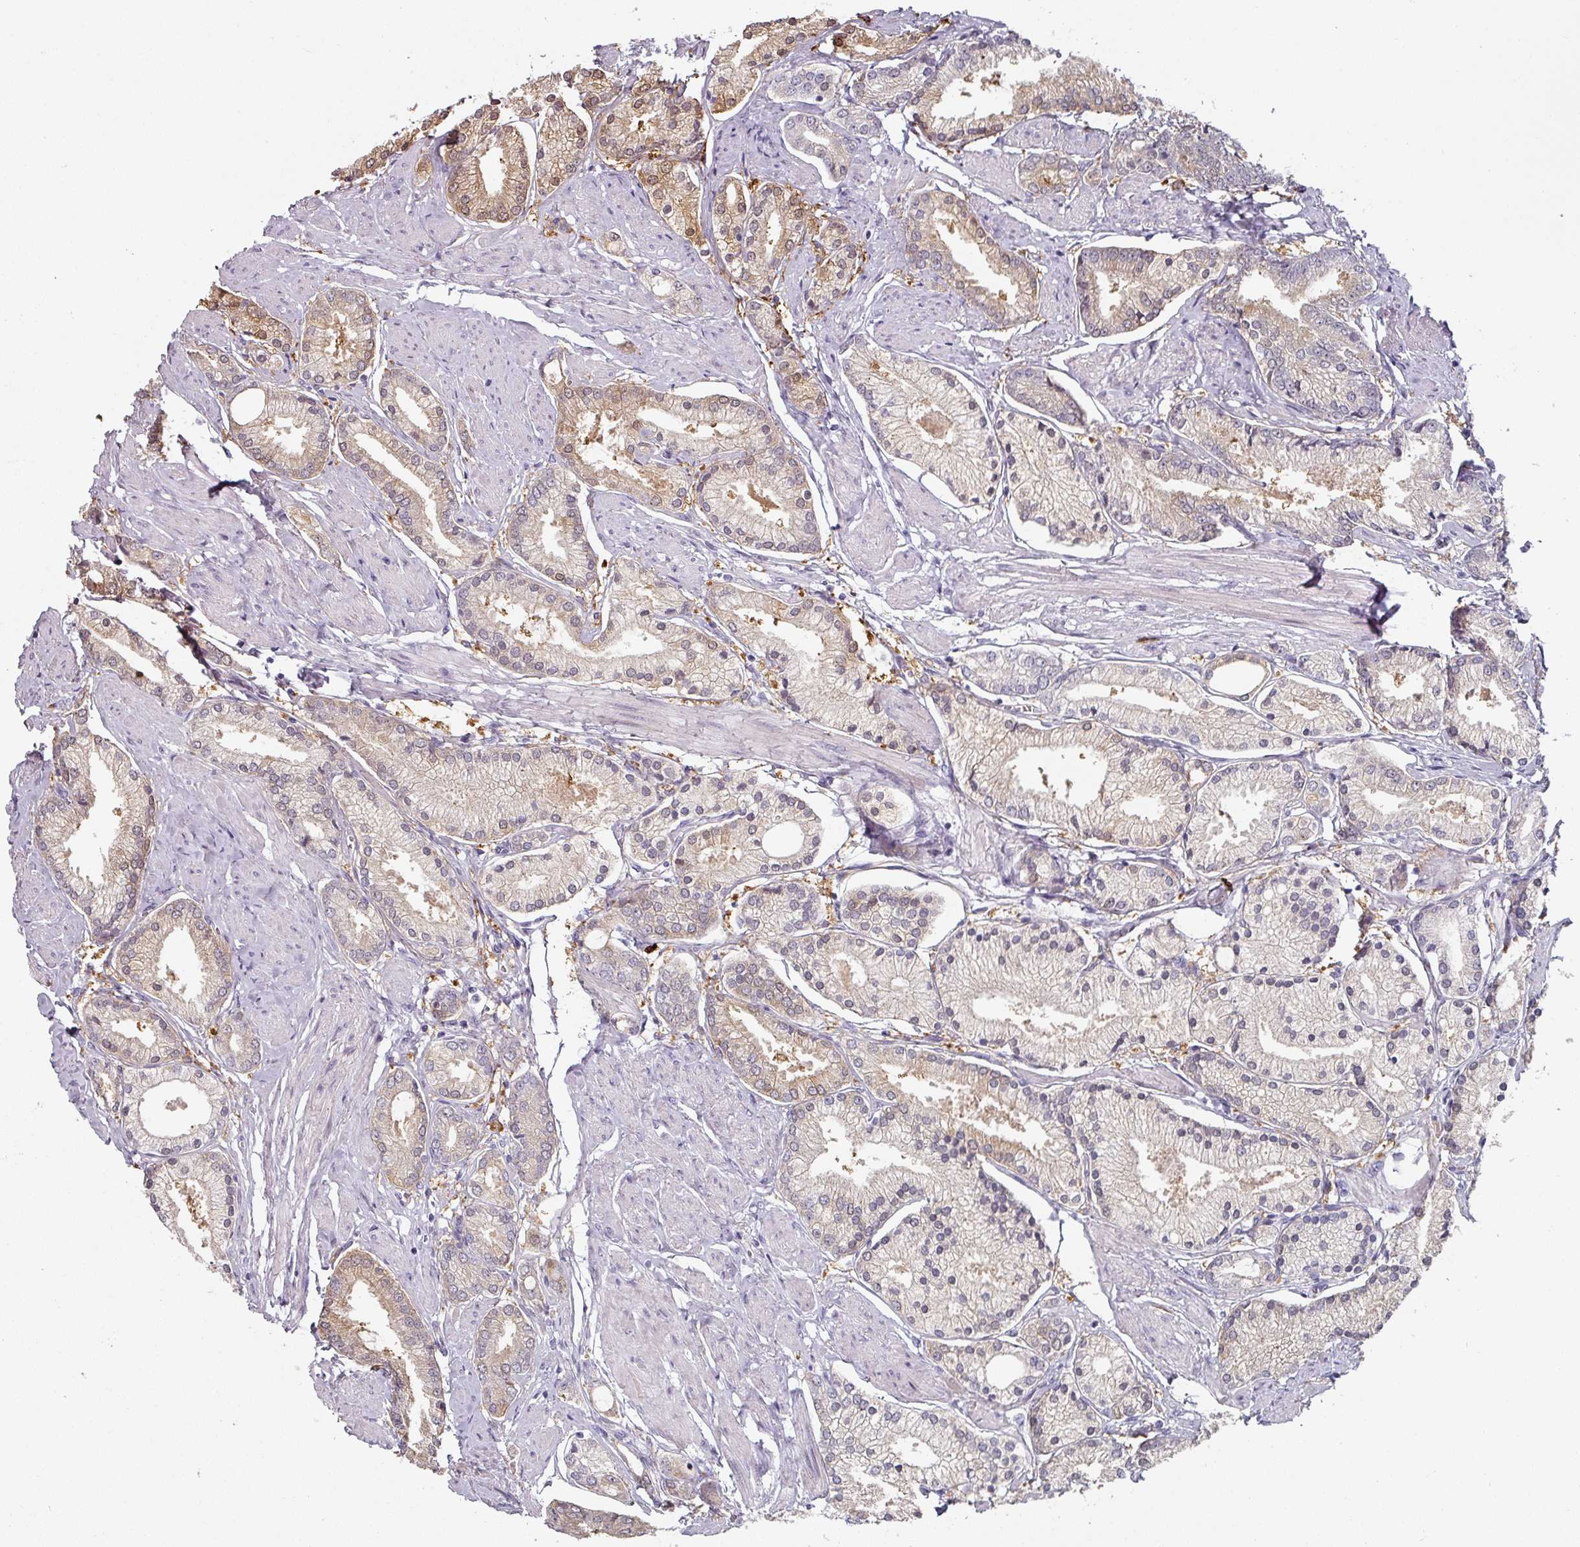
{"staining": {"intensity": "weak", "quantity": "25%-75%", "location": "cytoplasmic/membranous,nuclear"}, "tissue": "prostate cancer", "cell_type": "Tumor cells", "image_type": "cancer", "snomed": [{"axis": "morphology", "description": "Adenocarcinoma, High grade"}, {"axis": "topography", "description": "Prostate and seminal vesicle, NOS"}], "caption": "Immunohistochemical staining of human prostate adenocarcinoma (high-grade) exhibits weak cytoplasmic/membranous and nuclear protein staining in about 25%-75% of tumor cells.", "gene": "CEP78", "patient": {"sex": "male", "age": 64}}